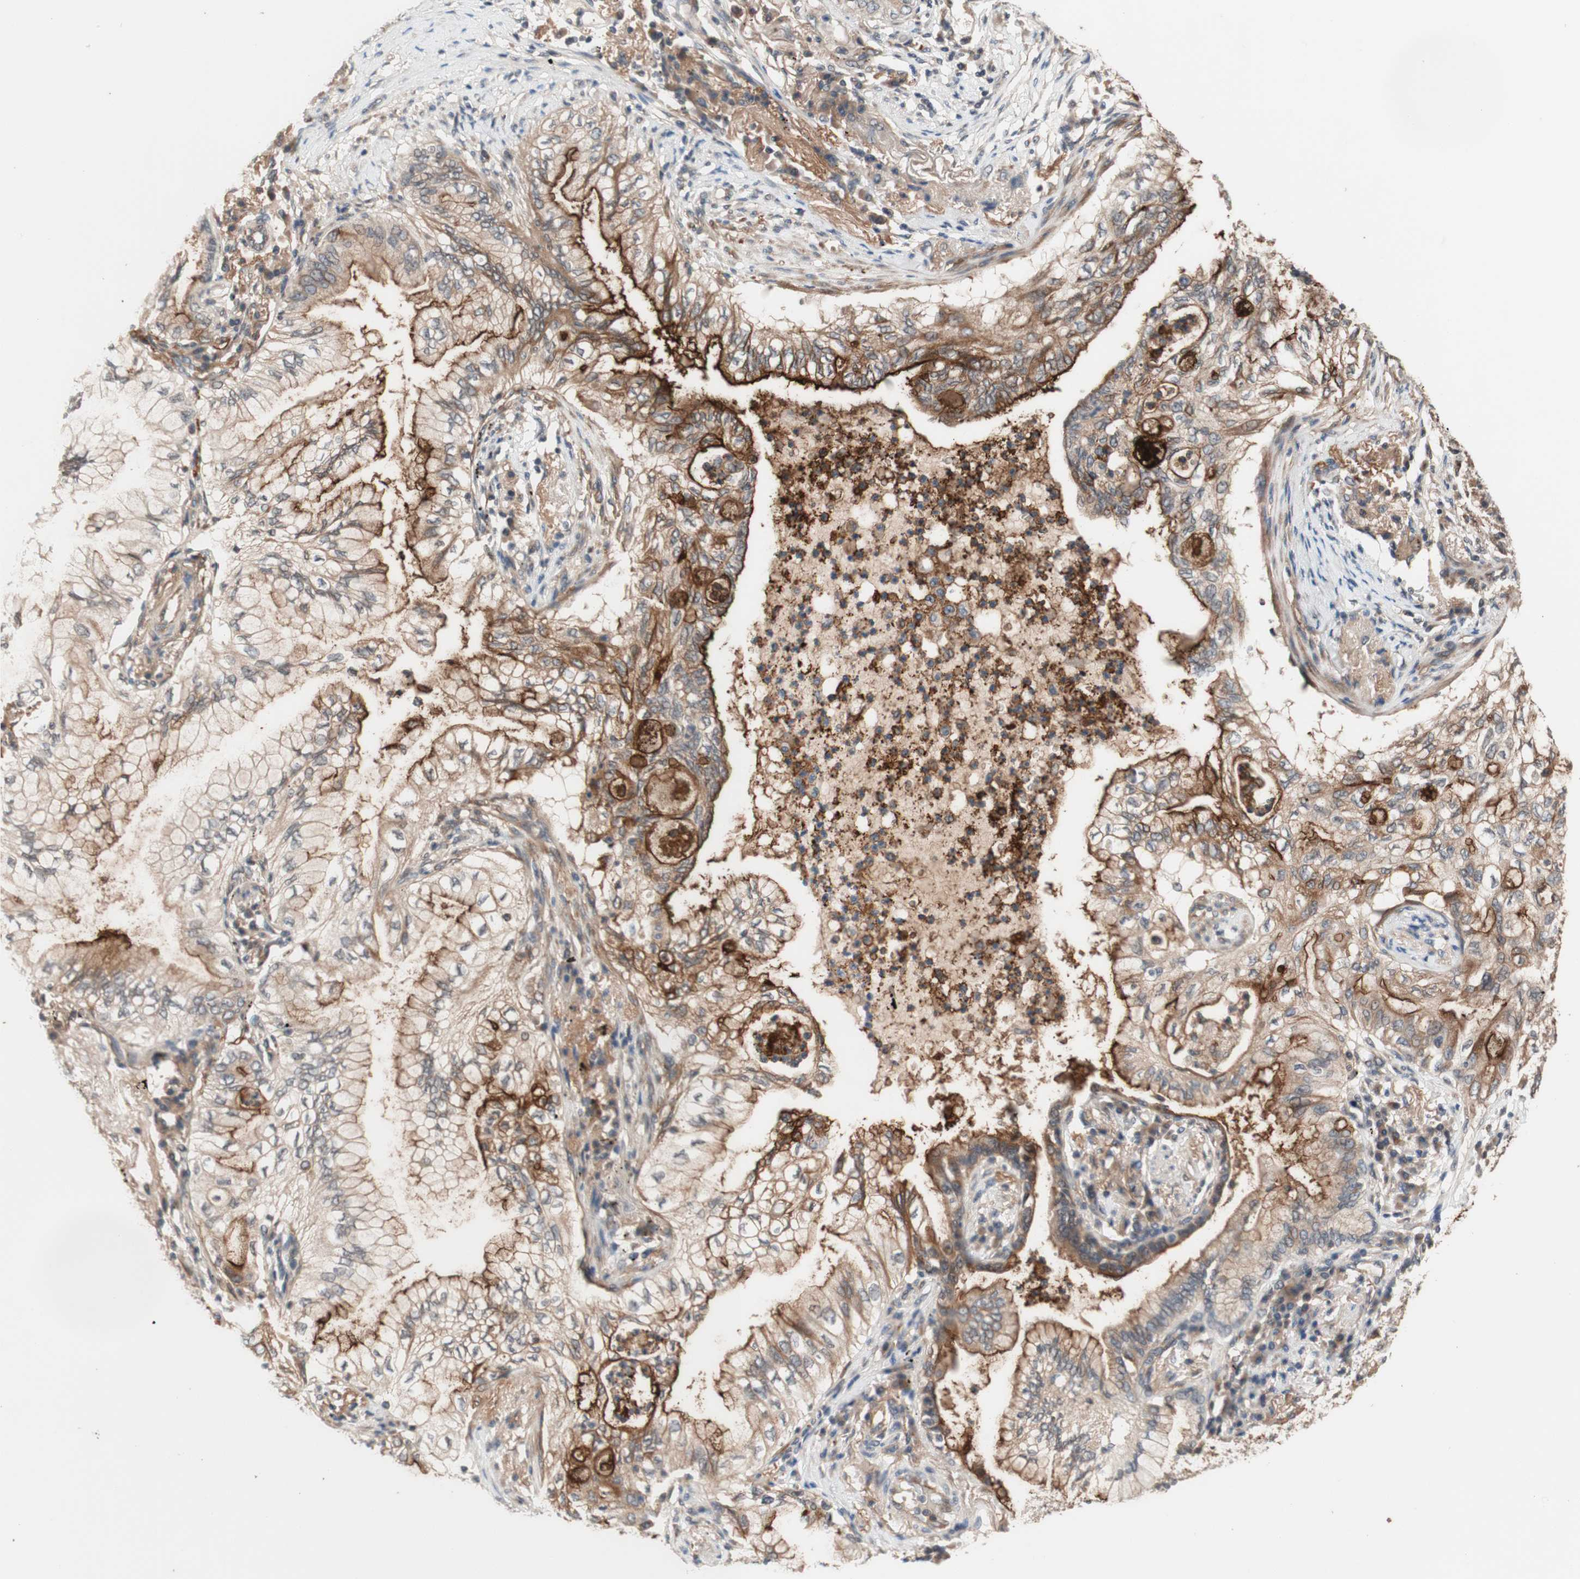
{"staining": {"intensity": "strong", "quantity": "25%-75%", "location": "cytoplasmic/membranous"}, "tissue": "lung cancer", "cell_type": "Tumor cells", "image_type": "cancer", "snomed": [{"axis": "morphology", "description": "Normal tissue, NOS"}, {"axis": "morphology", "description": "Adenocarcinoma, NOS"}, {"axis": "topography", "description": "Bronchus"}, {"axis": "topography", "description": "Lung"}], "caption": "Immunohistochemical staining of human lung cancer shows strong cytoplasmic/membranous protein expression in approximately 25%-75% of tumor cells.", "gene": "CD55", "patient": {"sex": "female", "age": 70}}